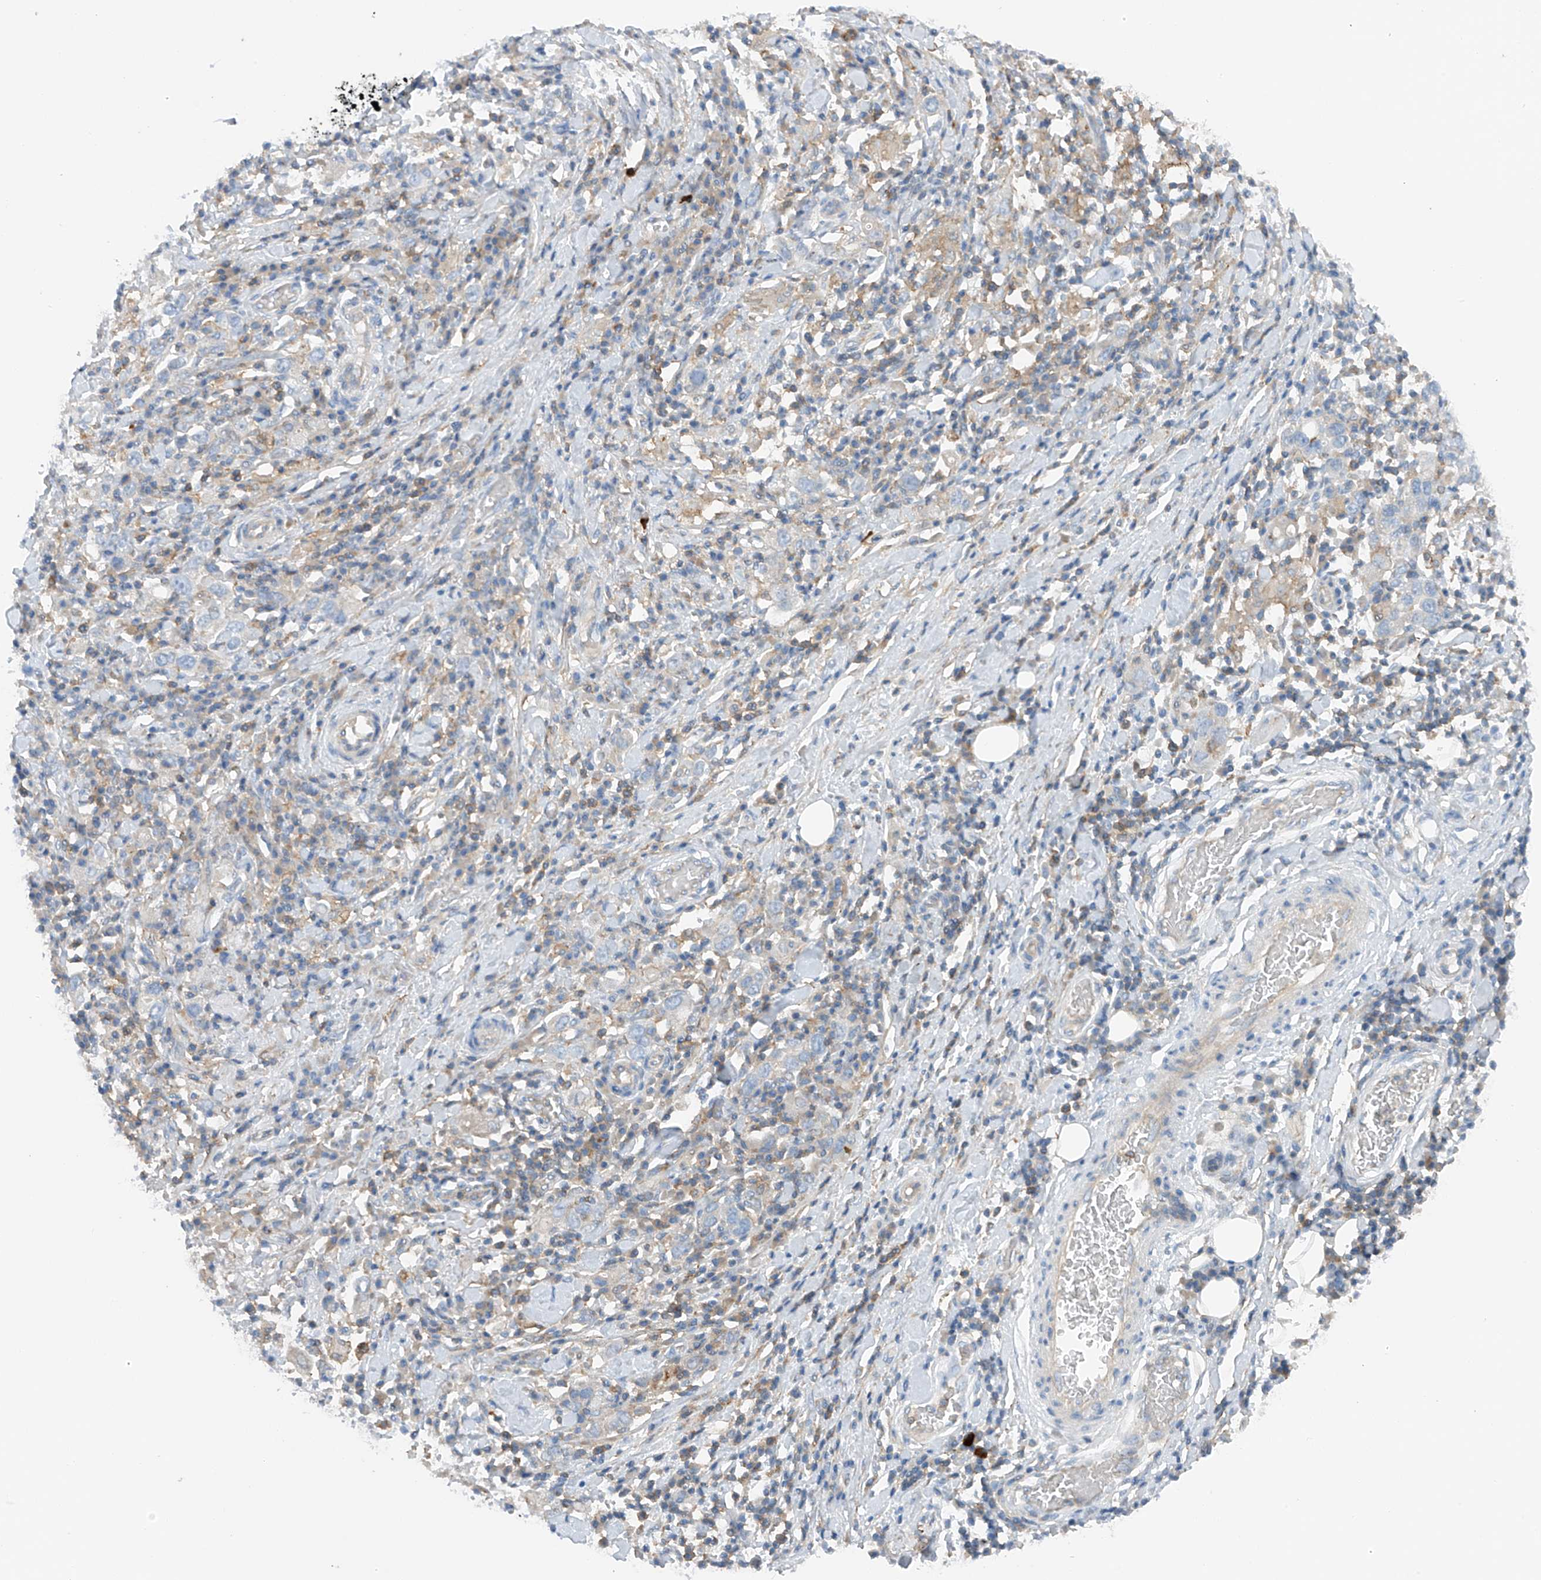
{"staining": {"intensity": "negative", "quantity": "none", "location": "none"}, "tissue": "stomach cancer", "cell_type": "Tumor cells", "image_type": "cancer", "snomed": [{"axis": "morphology", "description": "Adenocarcinoma, NOS"}, {"axis": "topography", "description": "Stomach, upper"}], "caption": "Photomicrograph shows no protein staining in tumor cells of adenocarcinoma (stomach) tissue. (Stains: DAB (3,3'-diaminobenzidine) immunohistochemistry with hematoxylin counter stain, Microscopy: brightfield microscopy at high magnification).", "gene": "NALCN", "patient": {"sex": "male", "age": 62}}